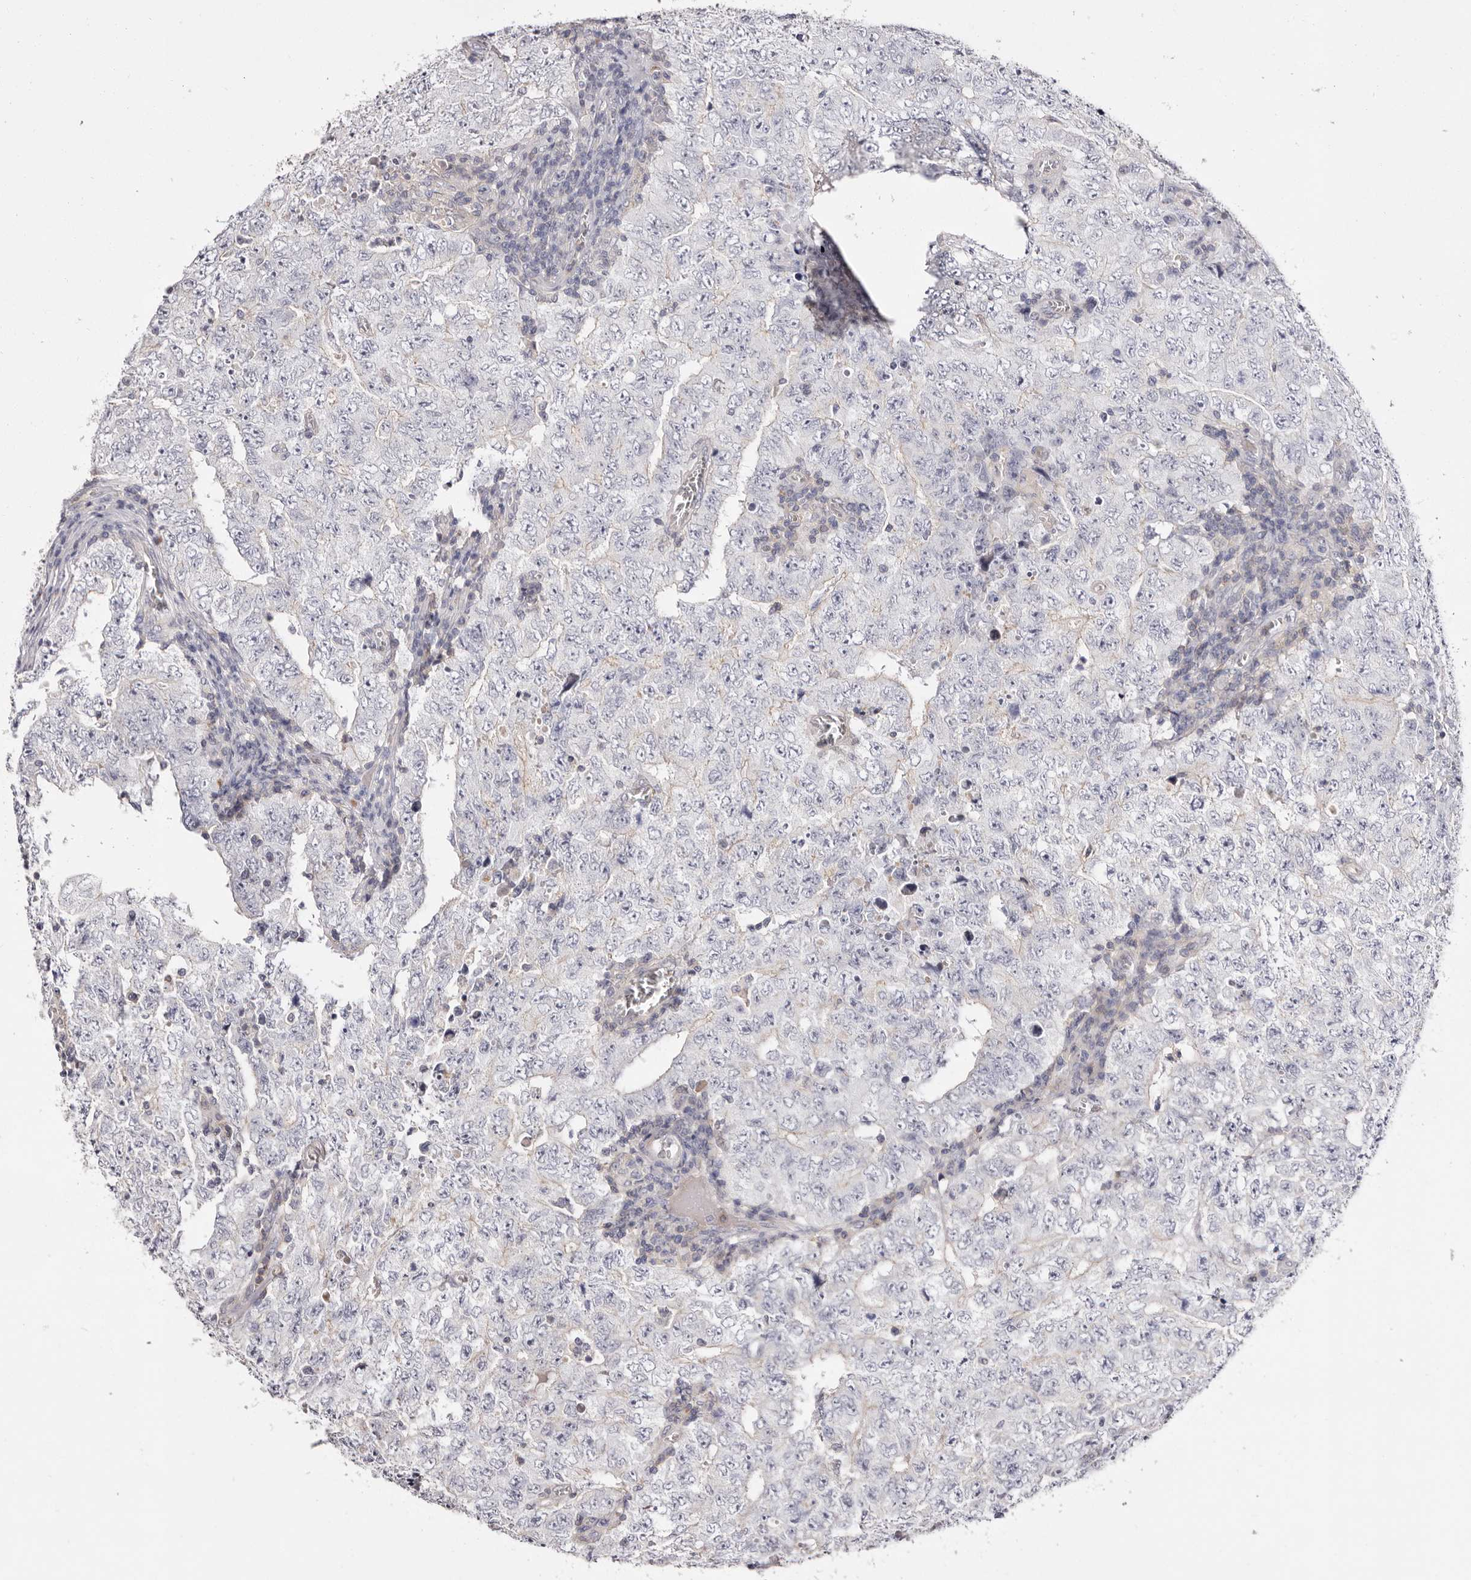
{"staining": {"intensity": "negative", "quantity": "none", "location": "none"}, "tissue": "testis cancer", "cell_type": "Tumor cells", "image_type": "cancer", "snomed": [{"axis": "morphology", "description": "Carcinoma, Embryonal, NOS"}, {"axis": "topography", "description": "Testis"}], "caption": "IHC micrograph of human testis embryonal carcinoma stained for a protein (brown), which demonstrates no expression in tumor cells.", "gene": "S1PR5", "patient": {"sex": "male", "age": 26}}